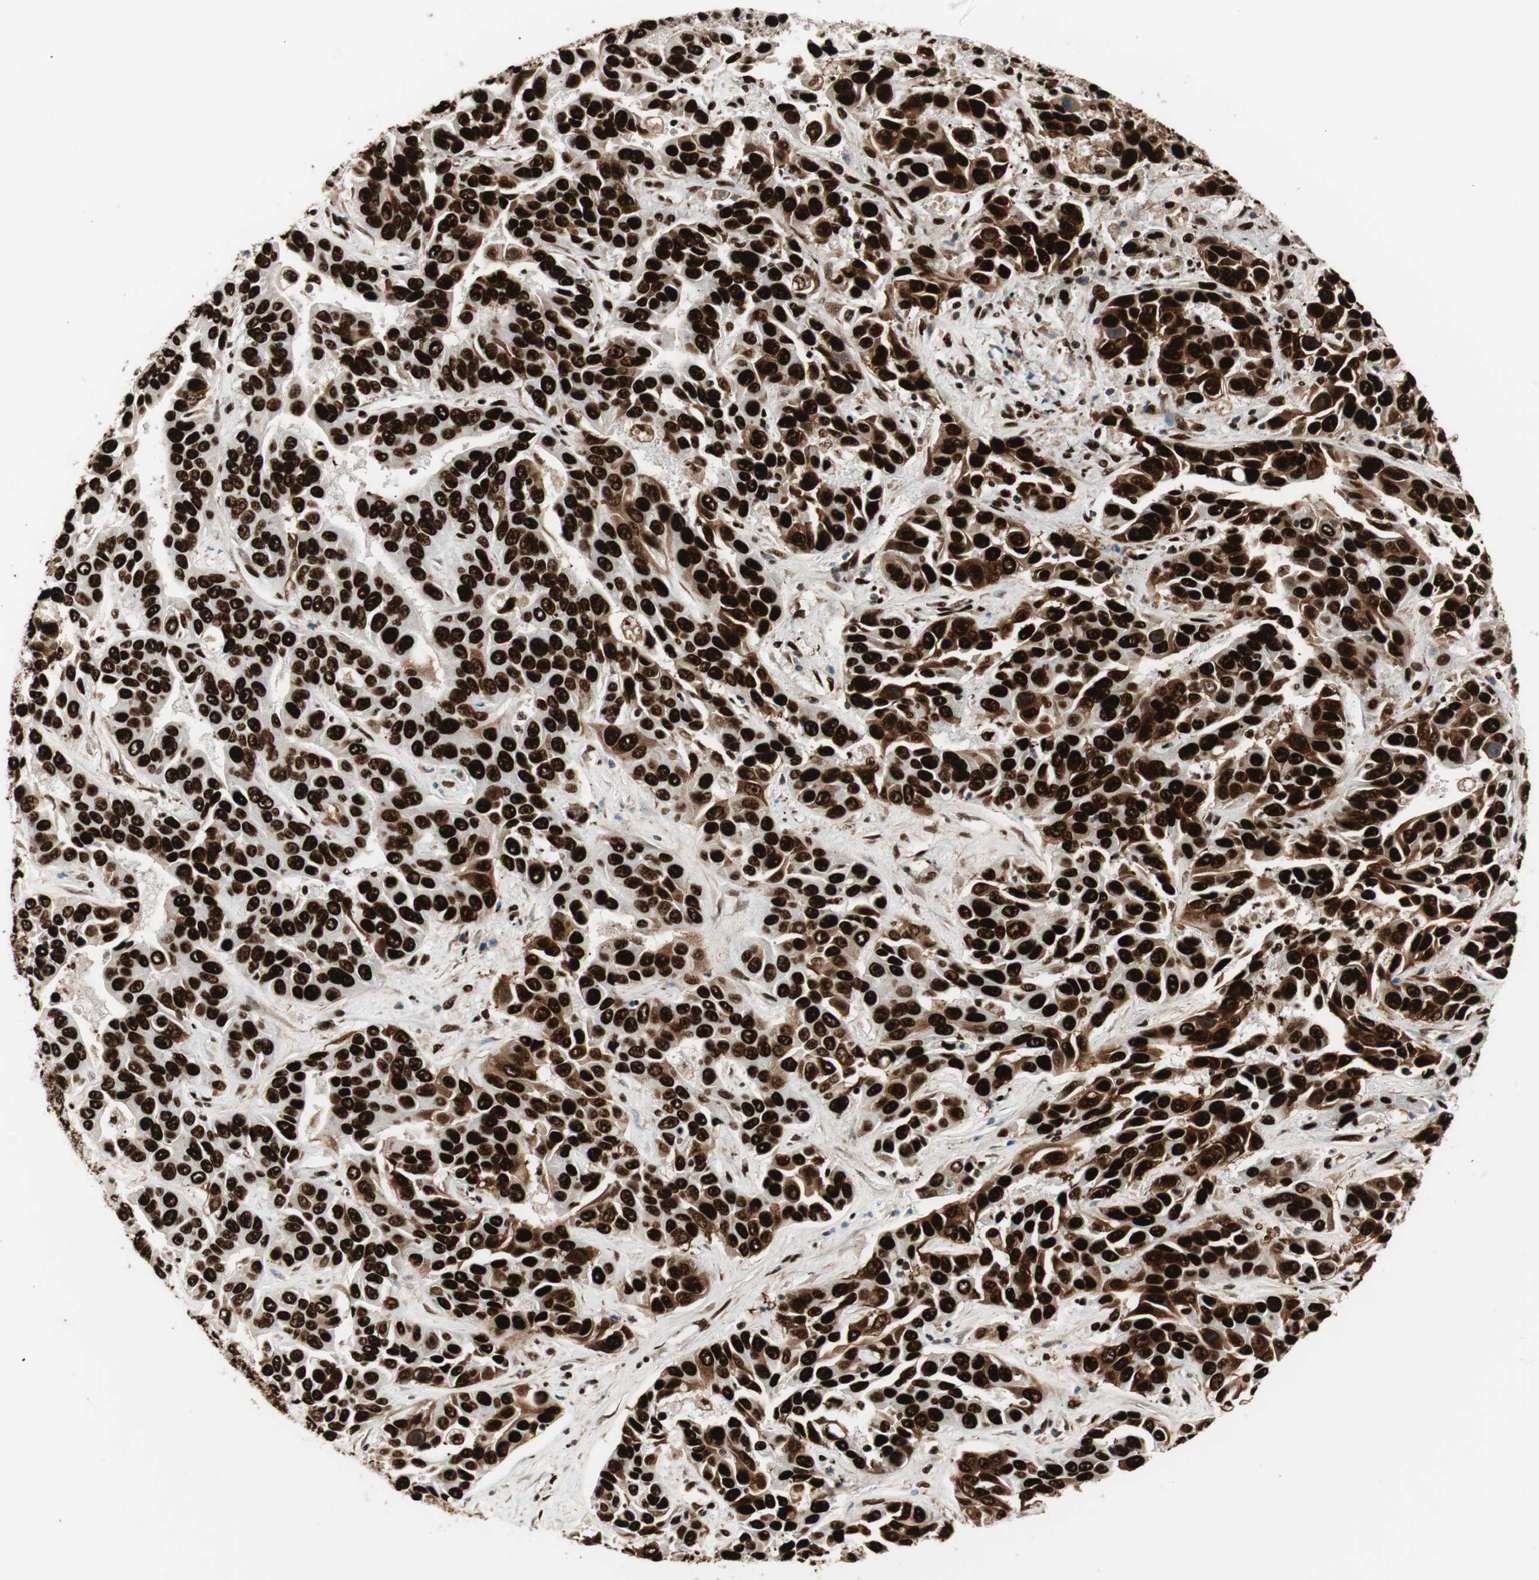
{"staining": {"intensity": "strong", "quantity": ">75%", "location": "cytoplasmic/membranous,nuclear"}, "tissue": "liver cancer", "cell_type": "Tumor cells", "image_type": "cancer", "snomed": [{"axis": "morphology", "description": "Cholangiocarcinoma"}, {"axis": "topography", "description": "Liver"}], "caption": "Immunohistochemical staining of liver cancer (cholangiocarcinoma) exhibits high levels of strong cytoplasmic/membranous and nuclear positivity in about >75% of tumor cells.", "gene": "PSME3", "patient": {"sex": "female", "age": 52}}